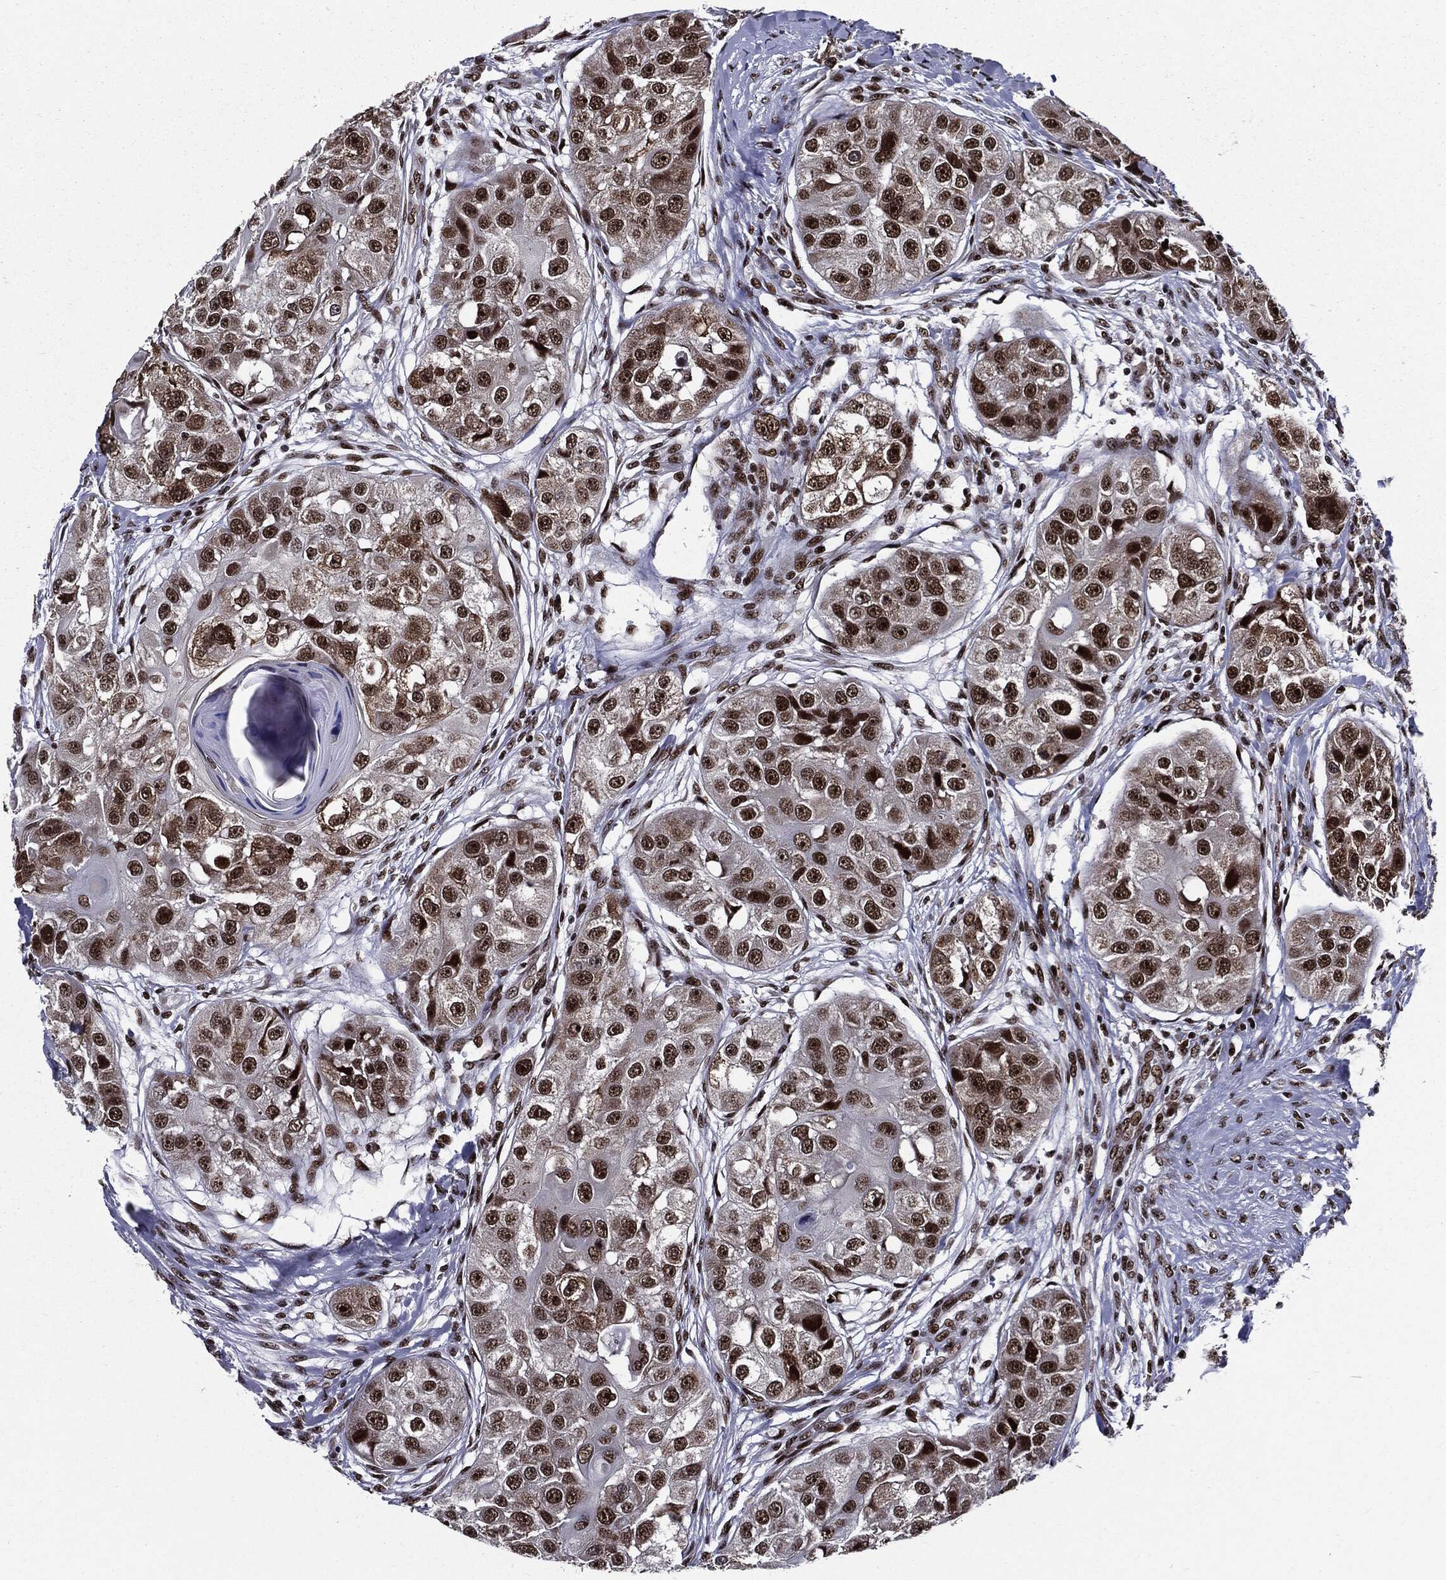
{"staining": {"intensity": "strong", "quantity": ">75%", "location": "nuclear"}, "tissue": "head and neck cancer", "cell_type": "Tumor cells", "image_type": "cancer", "snomed": [{"axis": "morphology", "description": "Normal tissue, NOS"}, {"axis": "morphology", "description": "Squamous cell carcinoma, NOS"}, {"axis": "topography", "description": "Skeletal muscle"}, {"axis": "topography", "description": "Head-Neck"}], "caption": "IHC micrograph of neoplastic tissue: human head and neck cancer (squamous cell carcinoma) stained using immunohistochemistry (IHC) shows high levels of strong protein expression localized specifically in the nuclear of tumor cells, appearing as a nuclear brown color.", "gene": "ZFP91", "patient": {"sex": "male", "age": 51}}